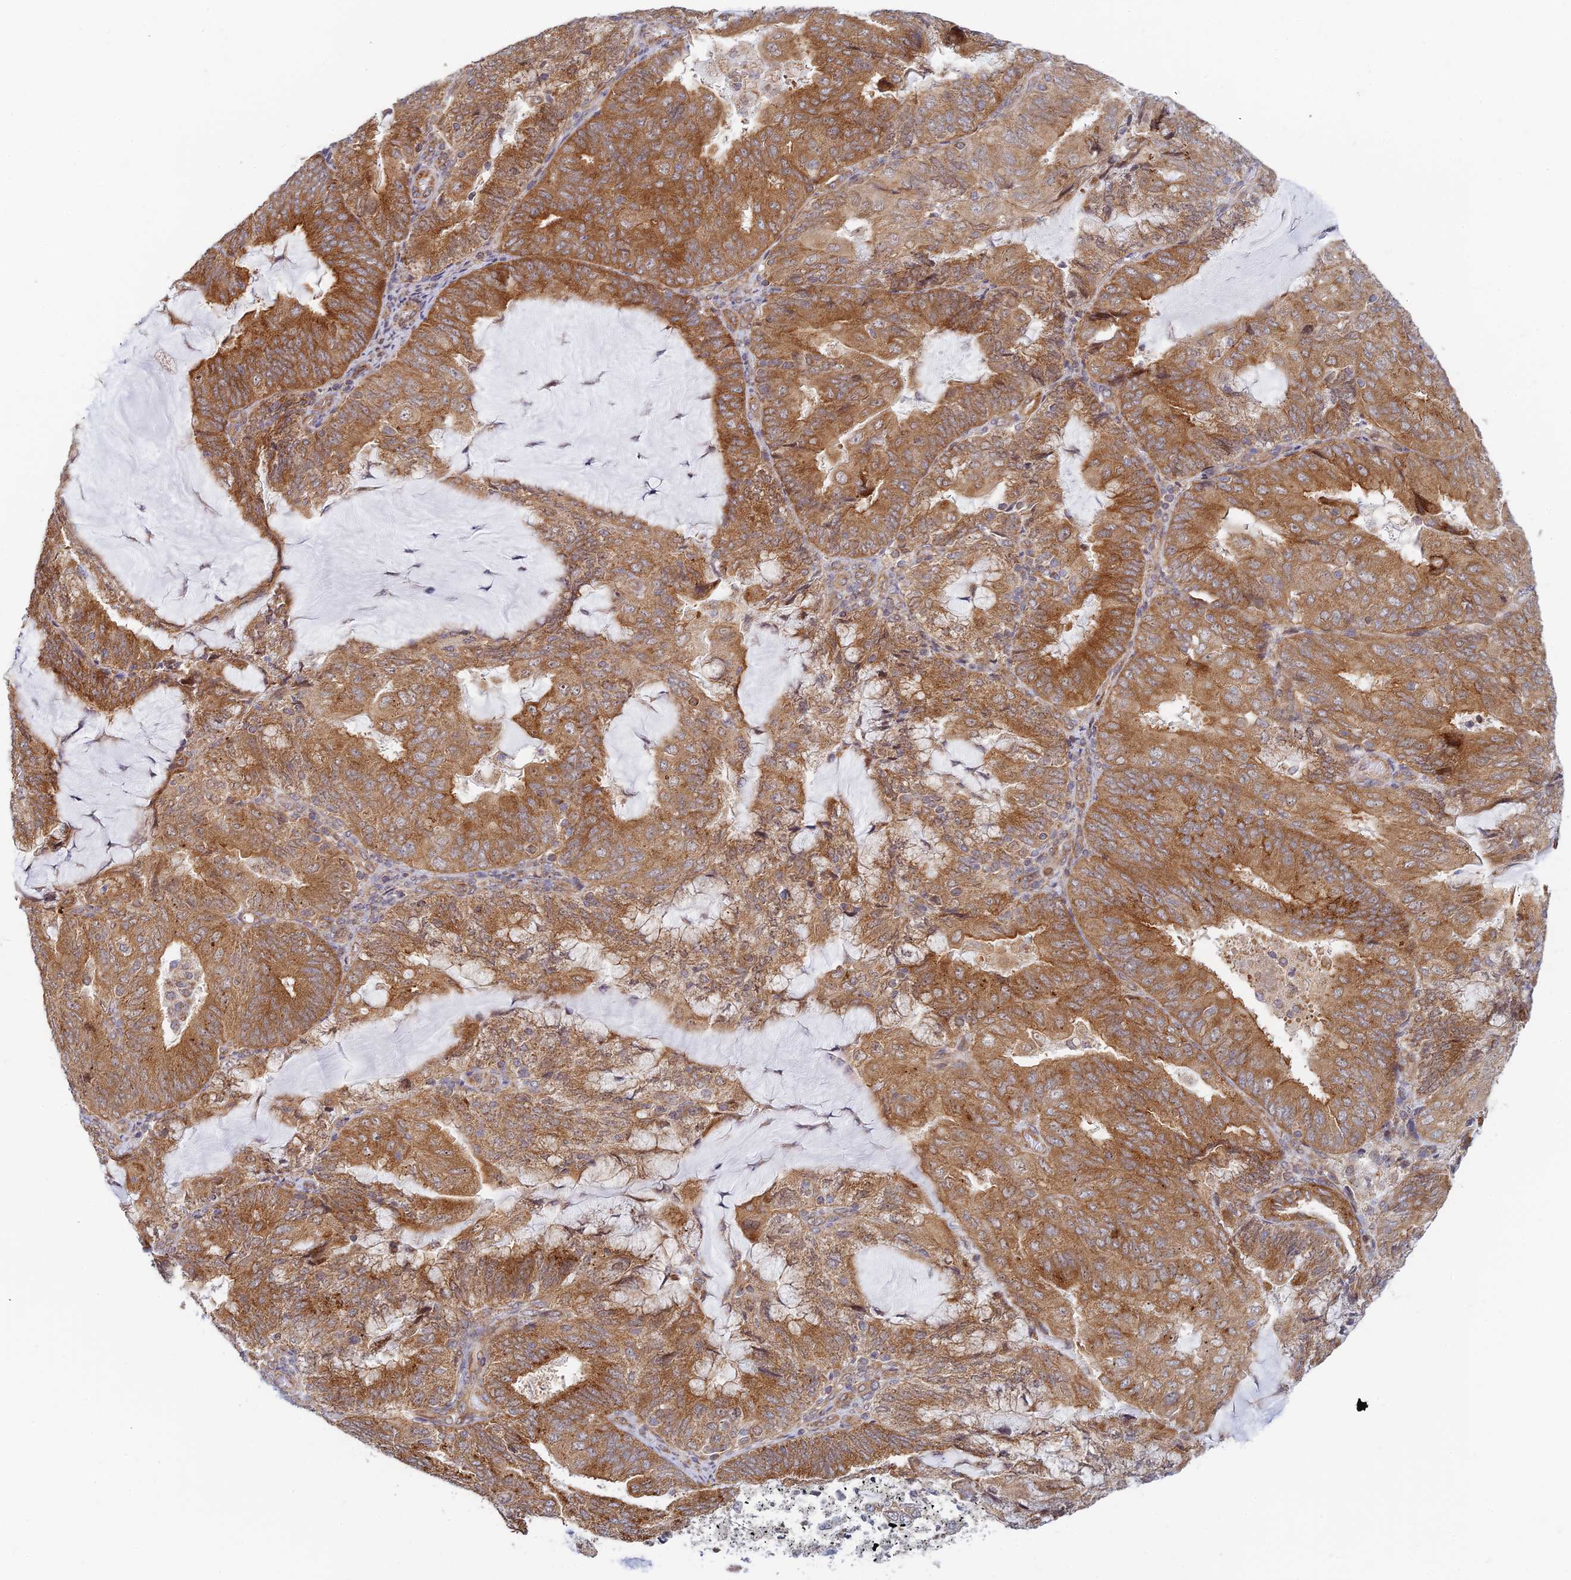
{"staining": {"intensity": "strong", "quantity": ">75%", "location": "cytoplasmic/membranous"}, "tissue": "endometrial cancer", "cell_type": "Tumor cells", "image_type": "cancer", "snomed": [{"axis": "morphology", "description": "Adenocarcinoma, NOS"}, {"axis": "topography", "description": "Endometrium"}], "caption": "The immunohistochemical stain highlights strong cytoplasmic/membranous expression in tumor cells of adenocarcinoma (endometrial) tissue.", "gene": "HOOK2", "patient": {"sex": "female", "age": 81}}